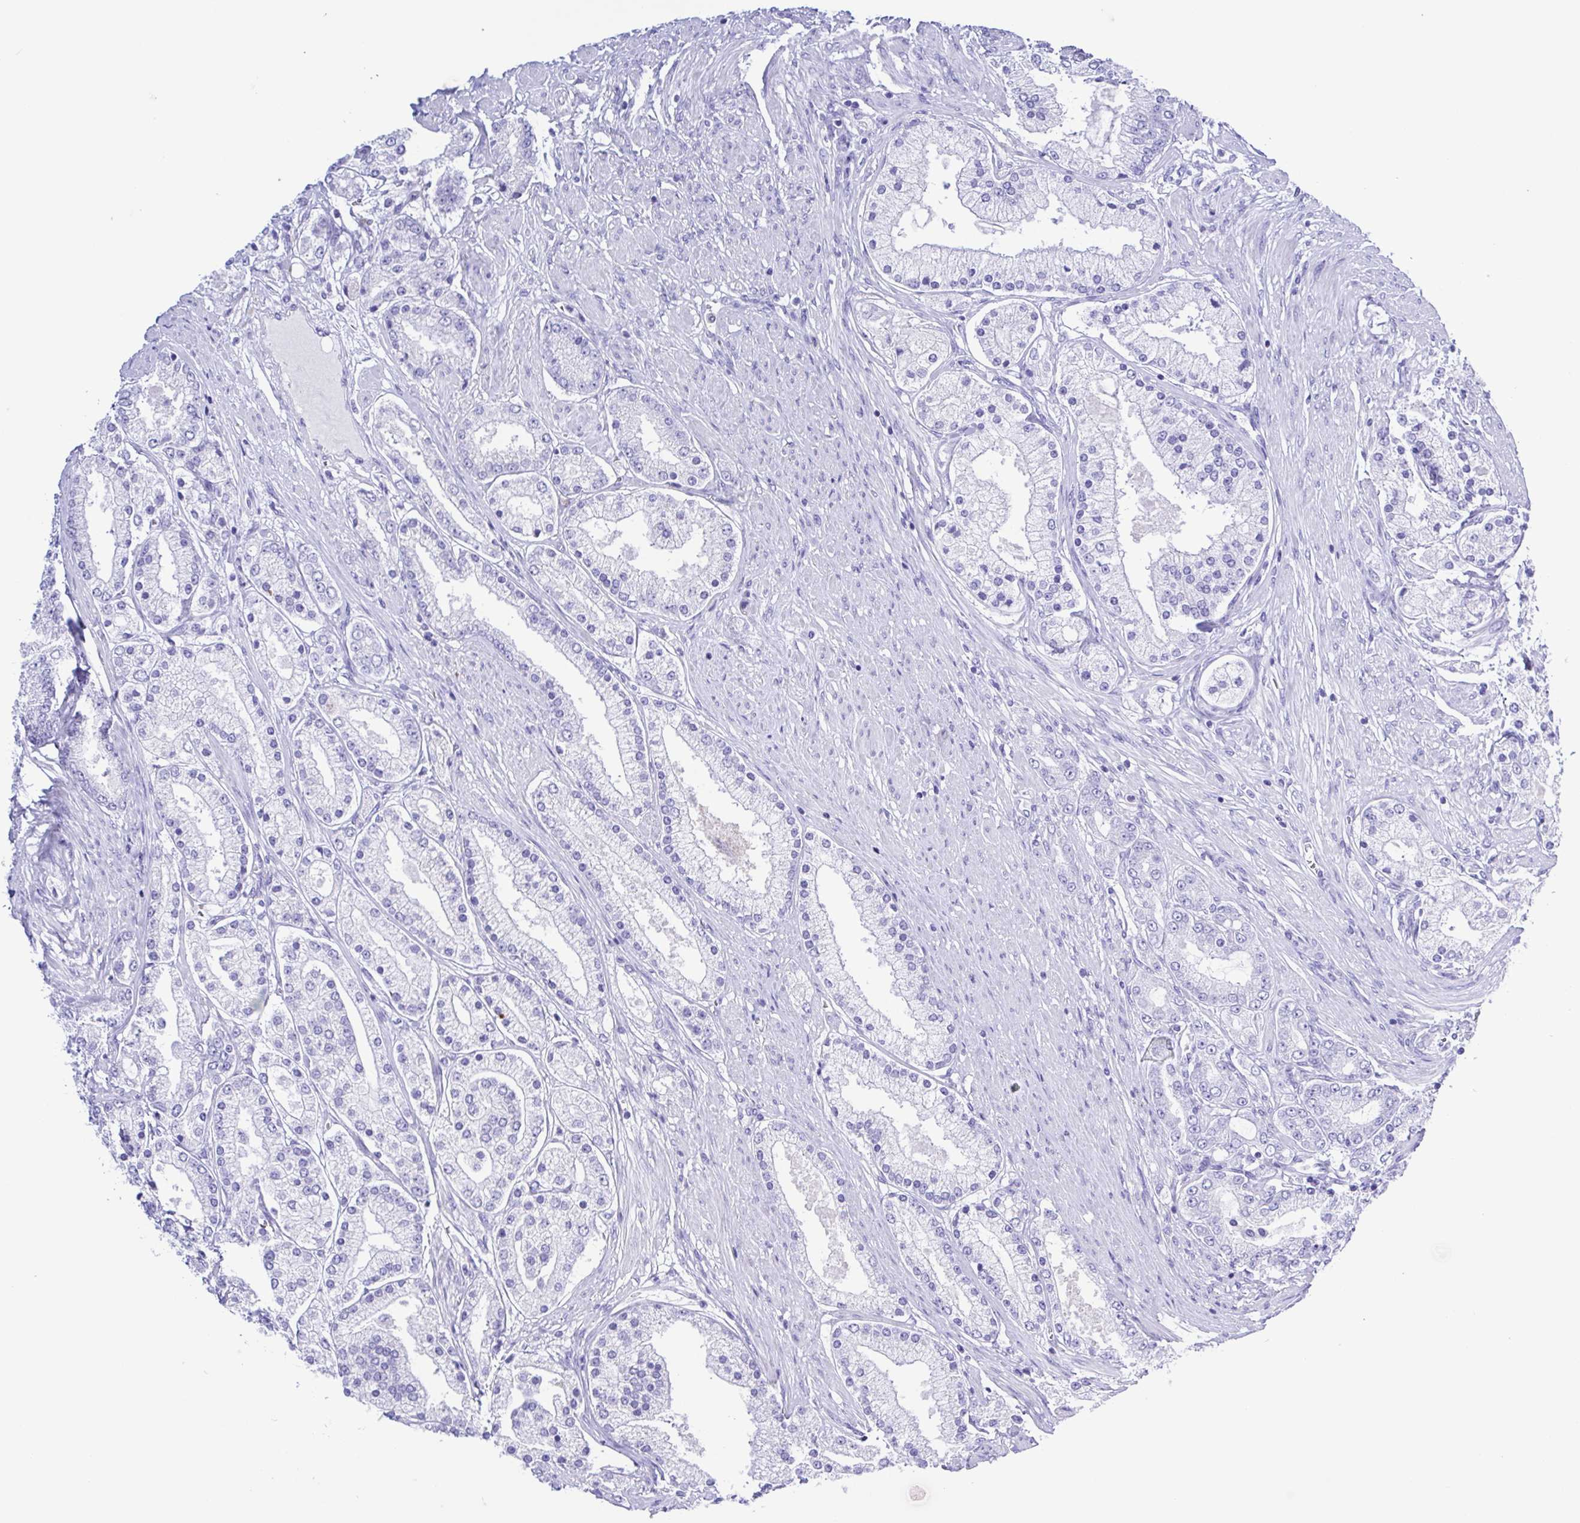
{"staining": {"intensity": "negative", "quantity": "none", "location": "none"}, "tissue": "prostate cancer", "cell_type": "Tumor cells", "image_type": "cancer", "snomed": [{"axis": "morphology", "description": "Adenocarcinoma, High grade"}, {"axis": "topography", "description": "Prostate"}], "caption": "Tumor cells show no significant protein expression in prostate cancer.", "gene": "GPR17", "patient": {"sex": "male", "age": 67}}